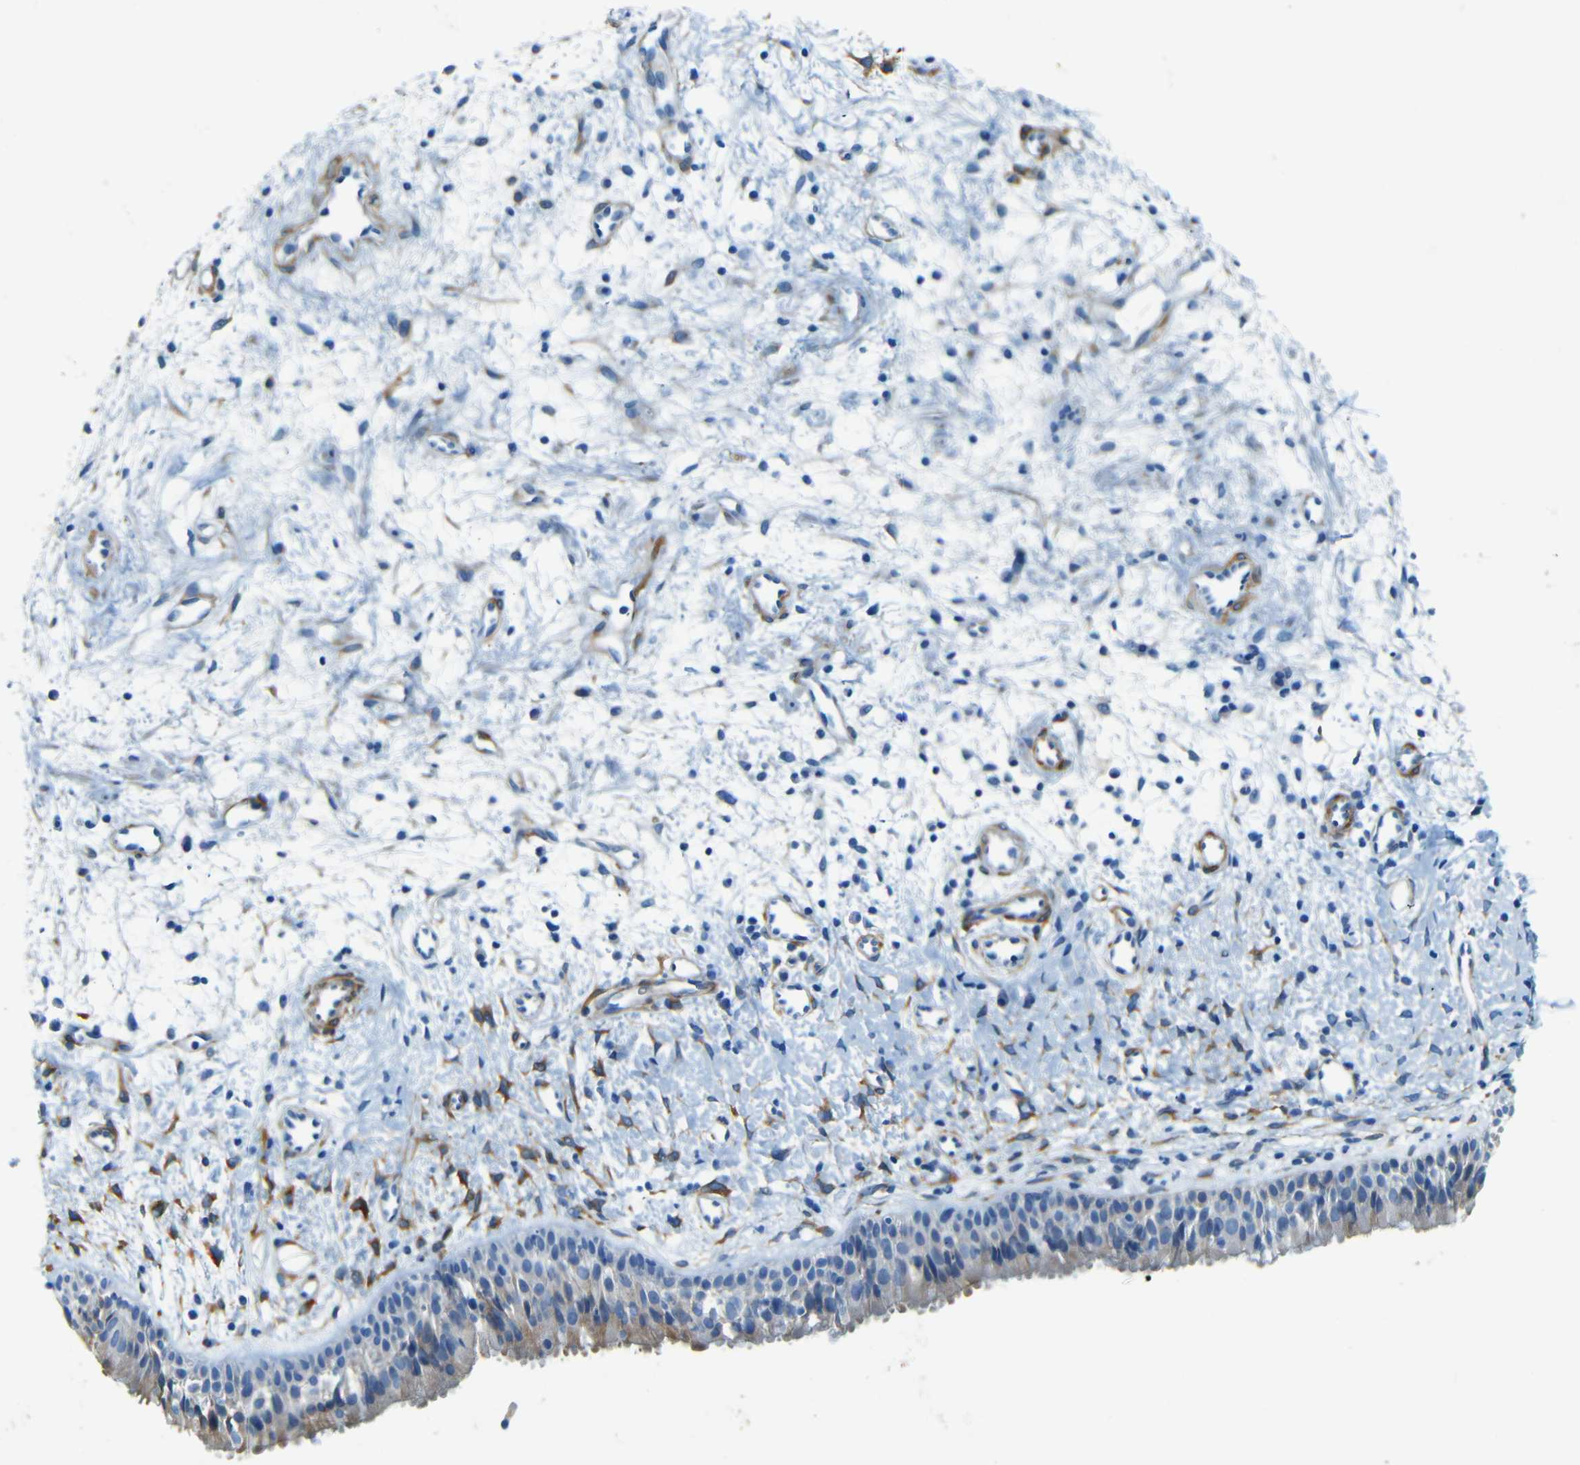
{"staining": {"intensity": "weak", "quantity": ">75%", "location": "cytoplasmic/membranous"}, "tissue": "nasopharynx", "cell_type": "Respiratory epithelial cells", "image_type": "normal", "snomed": [{"axis": "morphology", "description": "Normal tissue, NOS"}, {"axis": "topography", "description": "Nasopharynx"}], "caption": "Immunohistochemical staining of normal nasopharynx displays >75% levels of weak cytoplasmic/membranous protein expression in approximately >75% of respiratory epithelial cells. (DAB (3,3'-diaminobenzidine) IHC, brown staining for protein, blue staining for nuclei).", "gene": "MAP2", "patient": {"sex": "male", "age": 22}}